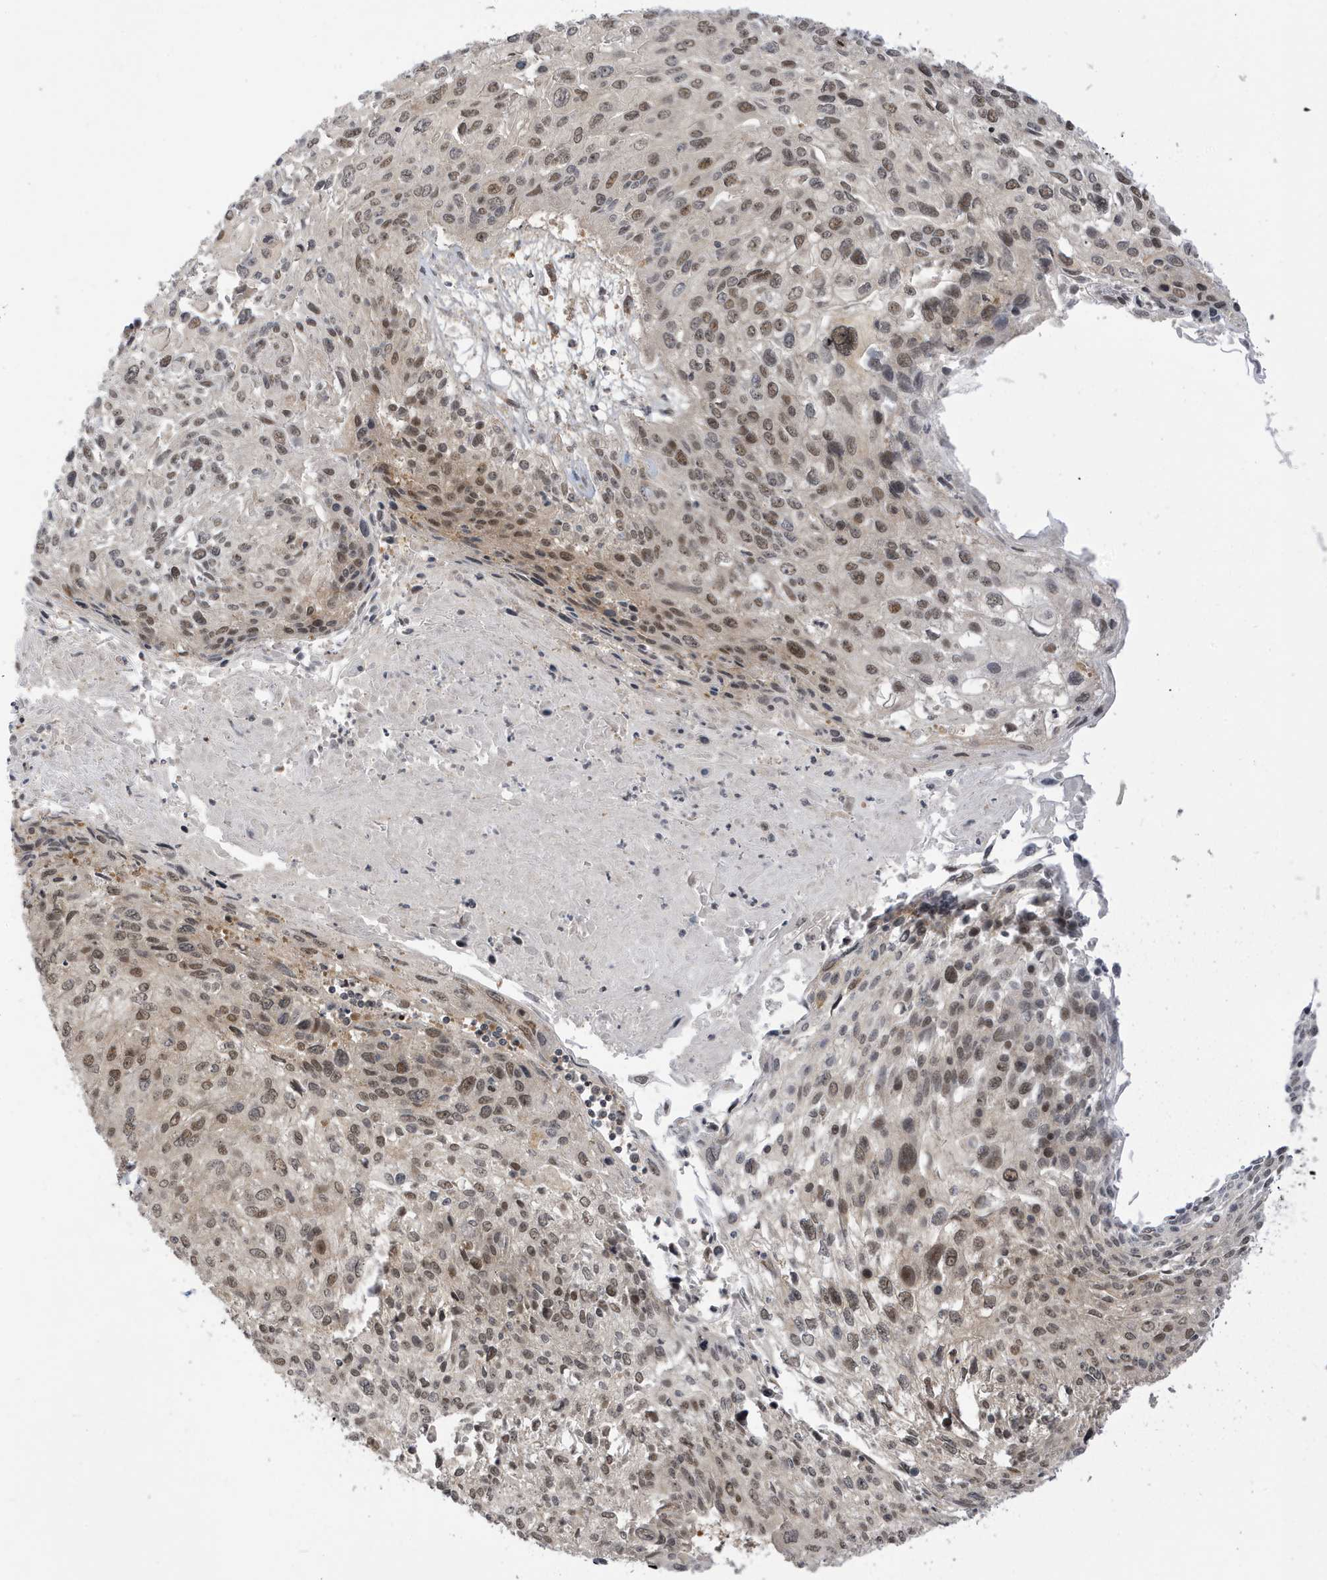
{"staining": {"intensity": "moderate", "quantity": ">75%", "location": "nuclear"}, "tissue": "cervical cancer", "cell_type": "Tumor cells", "image_type": "cancer", "snomed": [{"axis": "morphology", "description": "Squamous cell carcinoma, NOS"}, {"axis": "topography", "description": "Cervix"}], "caption": "The immunohistochemical stain shows moderate nuclear staining in tumor cells of cervical cancer (squamous cell carcinoma) tissue. (DAB (3,3'-diaminobenzidine) IHC, brown staining for protein, blue staining for nuclei).", "gene": "TAB3", "patient": {"sex": "female", "age": 51}}